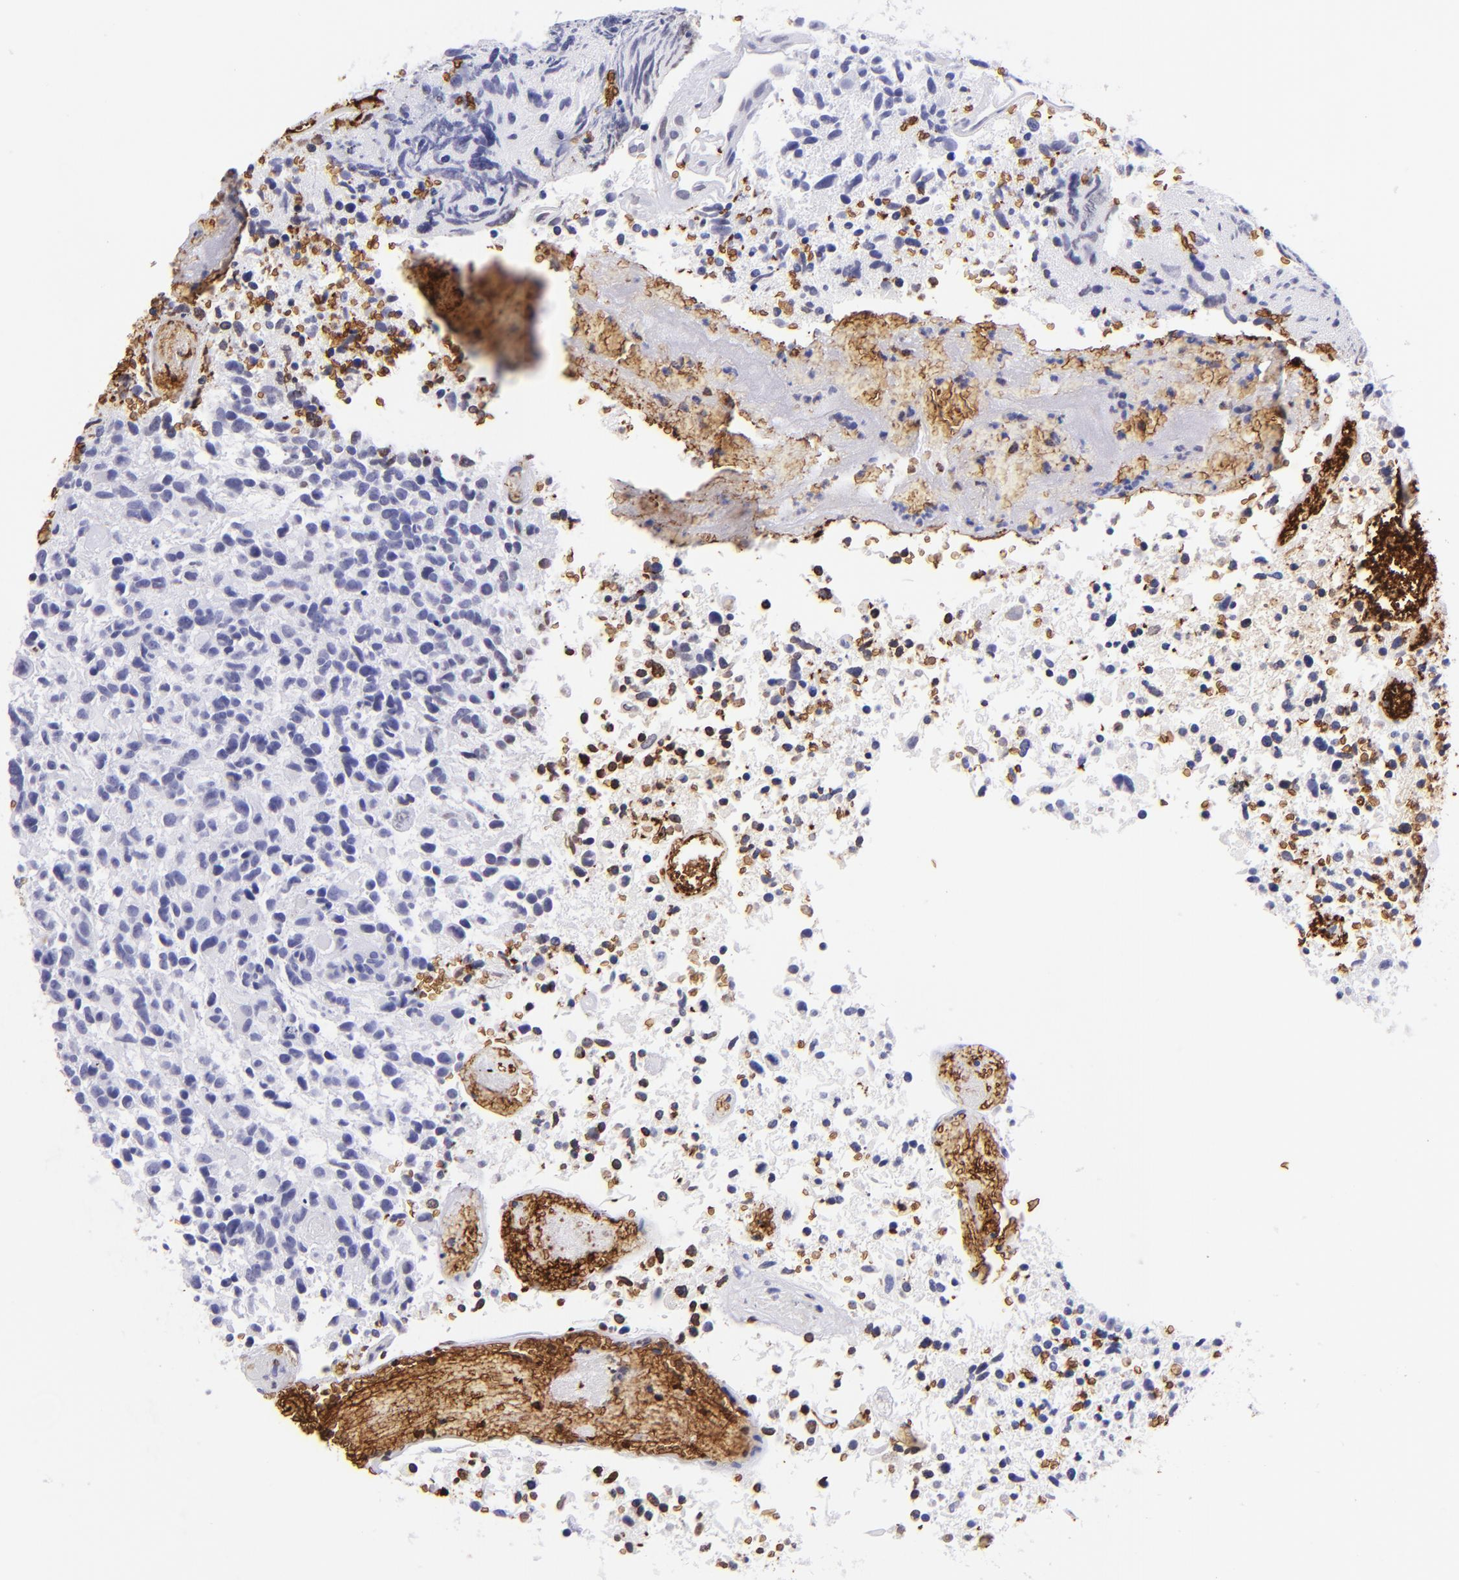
{"staining": {"intensity": "negative", "quantity": "none", "location": "none"}, "tissue": "glioma", "cell_type": "Tumor cells", "image_type": "cancer", "snomed": [{"axis": "morphology", "description": "Glioma, malignant, High grade"}, {"axis": "topography", "description": "Brain"}], "caption": "Immunohistochemistry of malignant glioma (high-grade) displays no positivity in tumor cells.", "gene": "GYPA", "patient": {"sex": "male", "age": 72}}